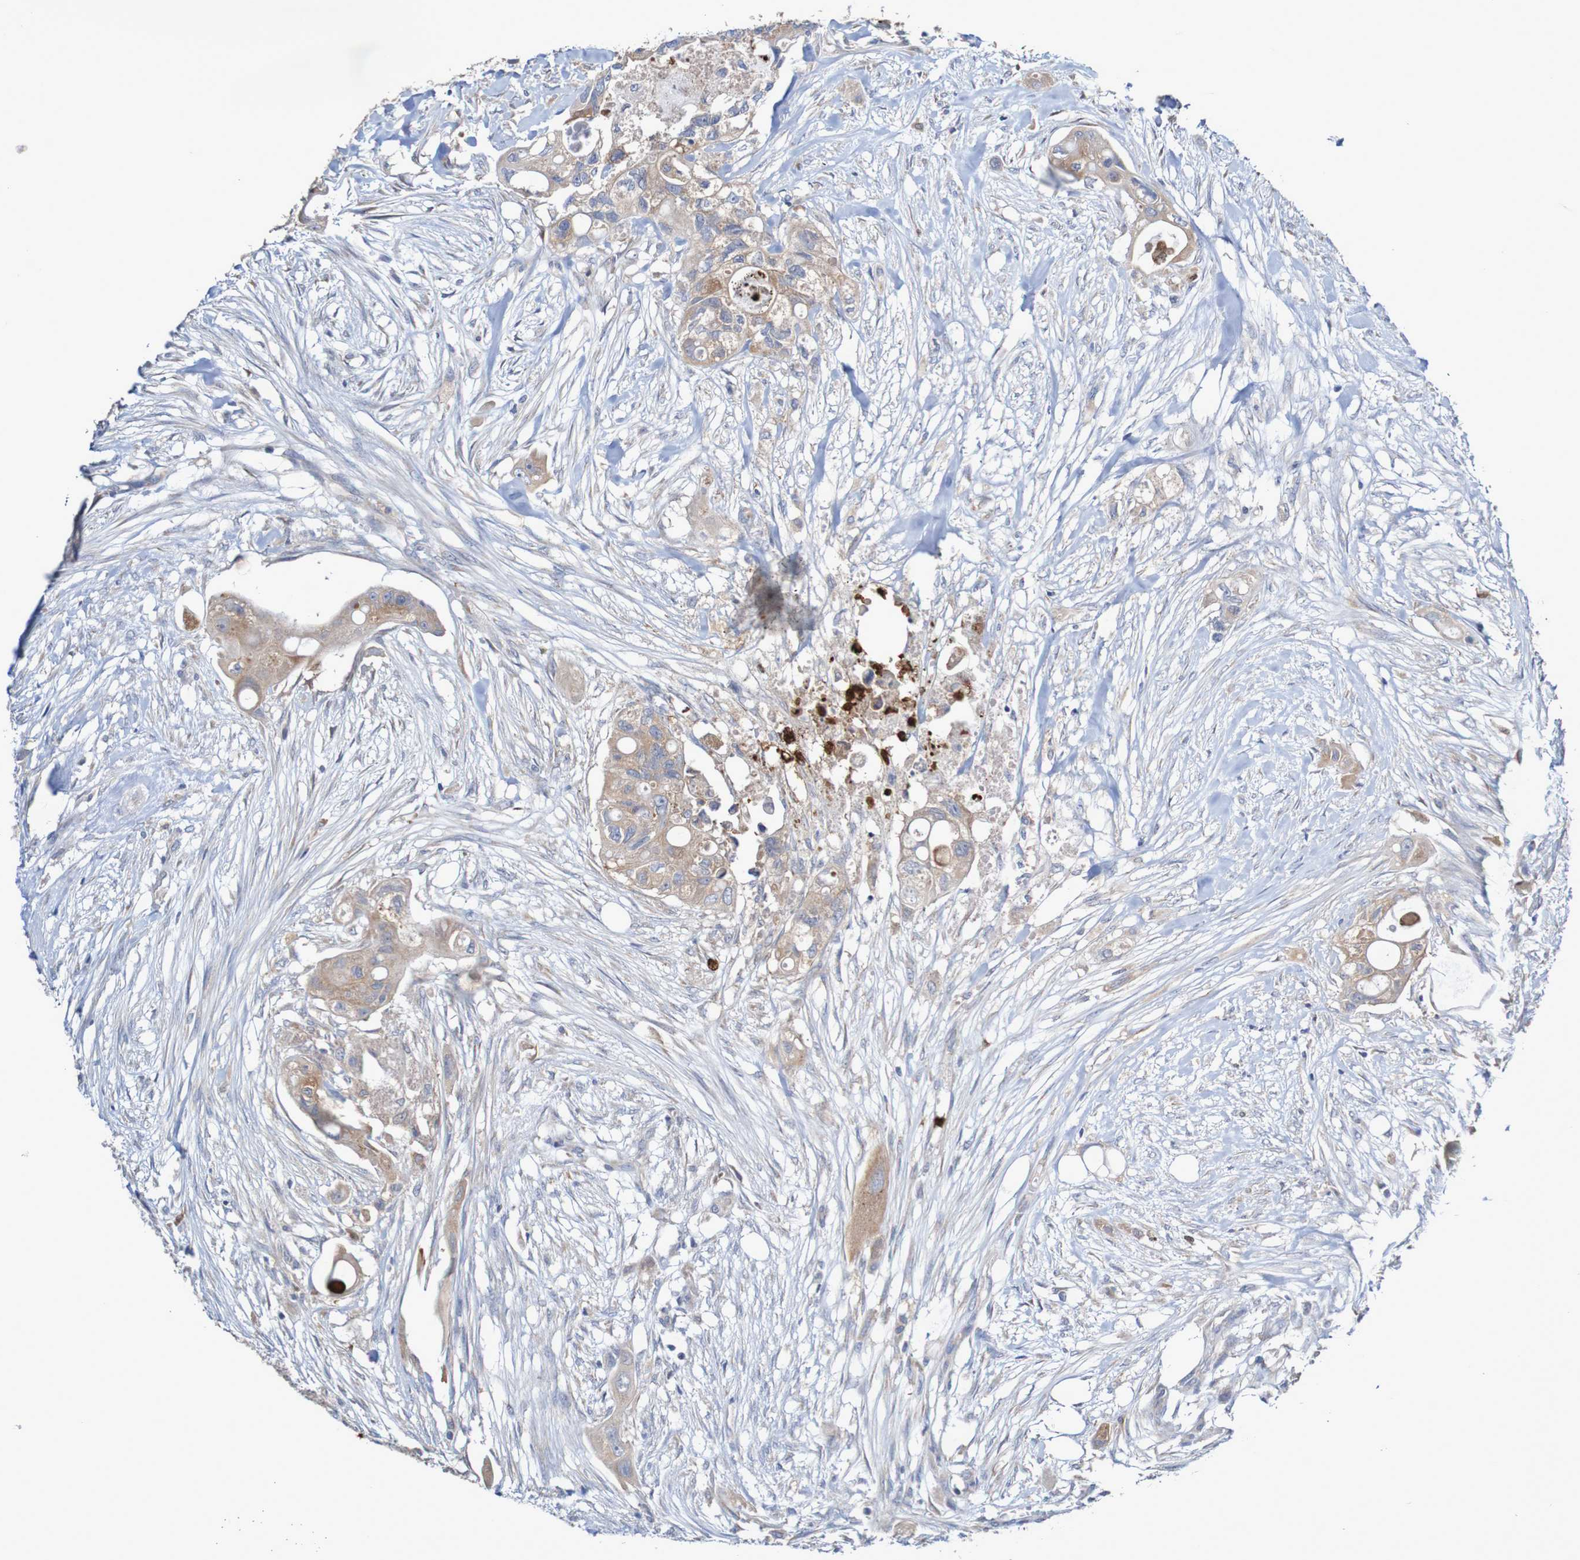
{"staining": {"intensity": "weak", "quantity": ">75%", "location": "cytoplasmic/membranous"}, "tissue": "colorectal cancer", "cell_type": "Tumor cells", "image_type": "cancer", "snomed": [{"axis": "morphology", "description": "Adenocarcinoma, NOS"}, {"axis": "topography", "description": "Colon"}], "caption": "Immunohistochemistry staining of colorectal cancer (adenocarcinoma), which shows low levels of weak cytoplasmic/membranous staining in about >75% of tumor cells indicating weak cytoplasmic/membranous protein expression. The staining was performed using DAB (3,3'-diaminobenzidine) (brown) for protein detection and nuclei were counterstained in hematoxylin (blue).", "gene": "PARP4", "patient": {"sex": "female", "age": 57}}